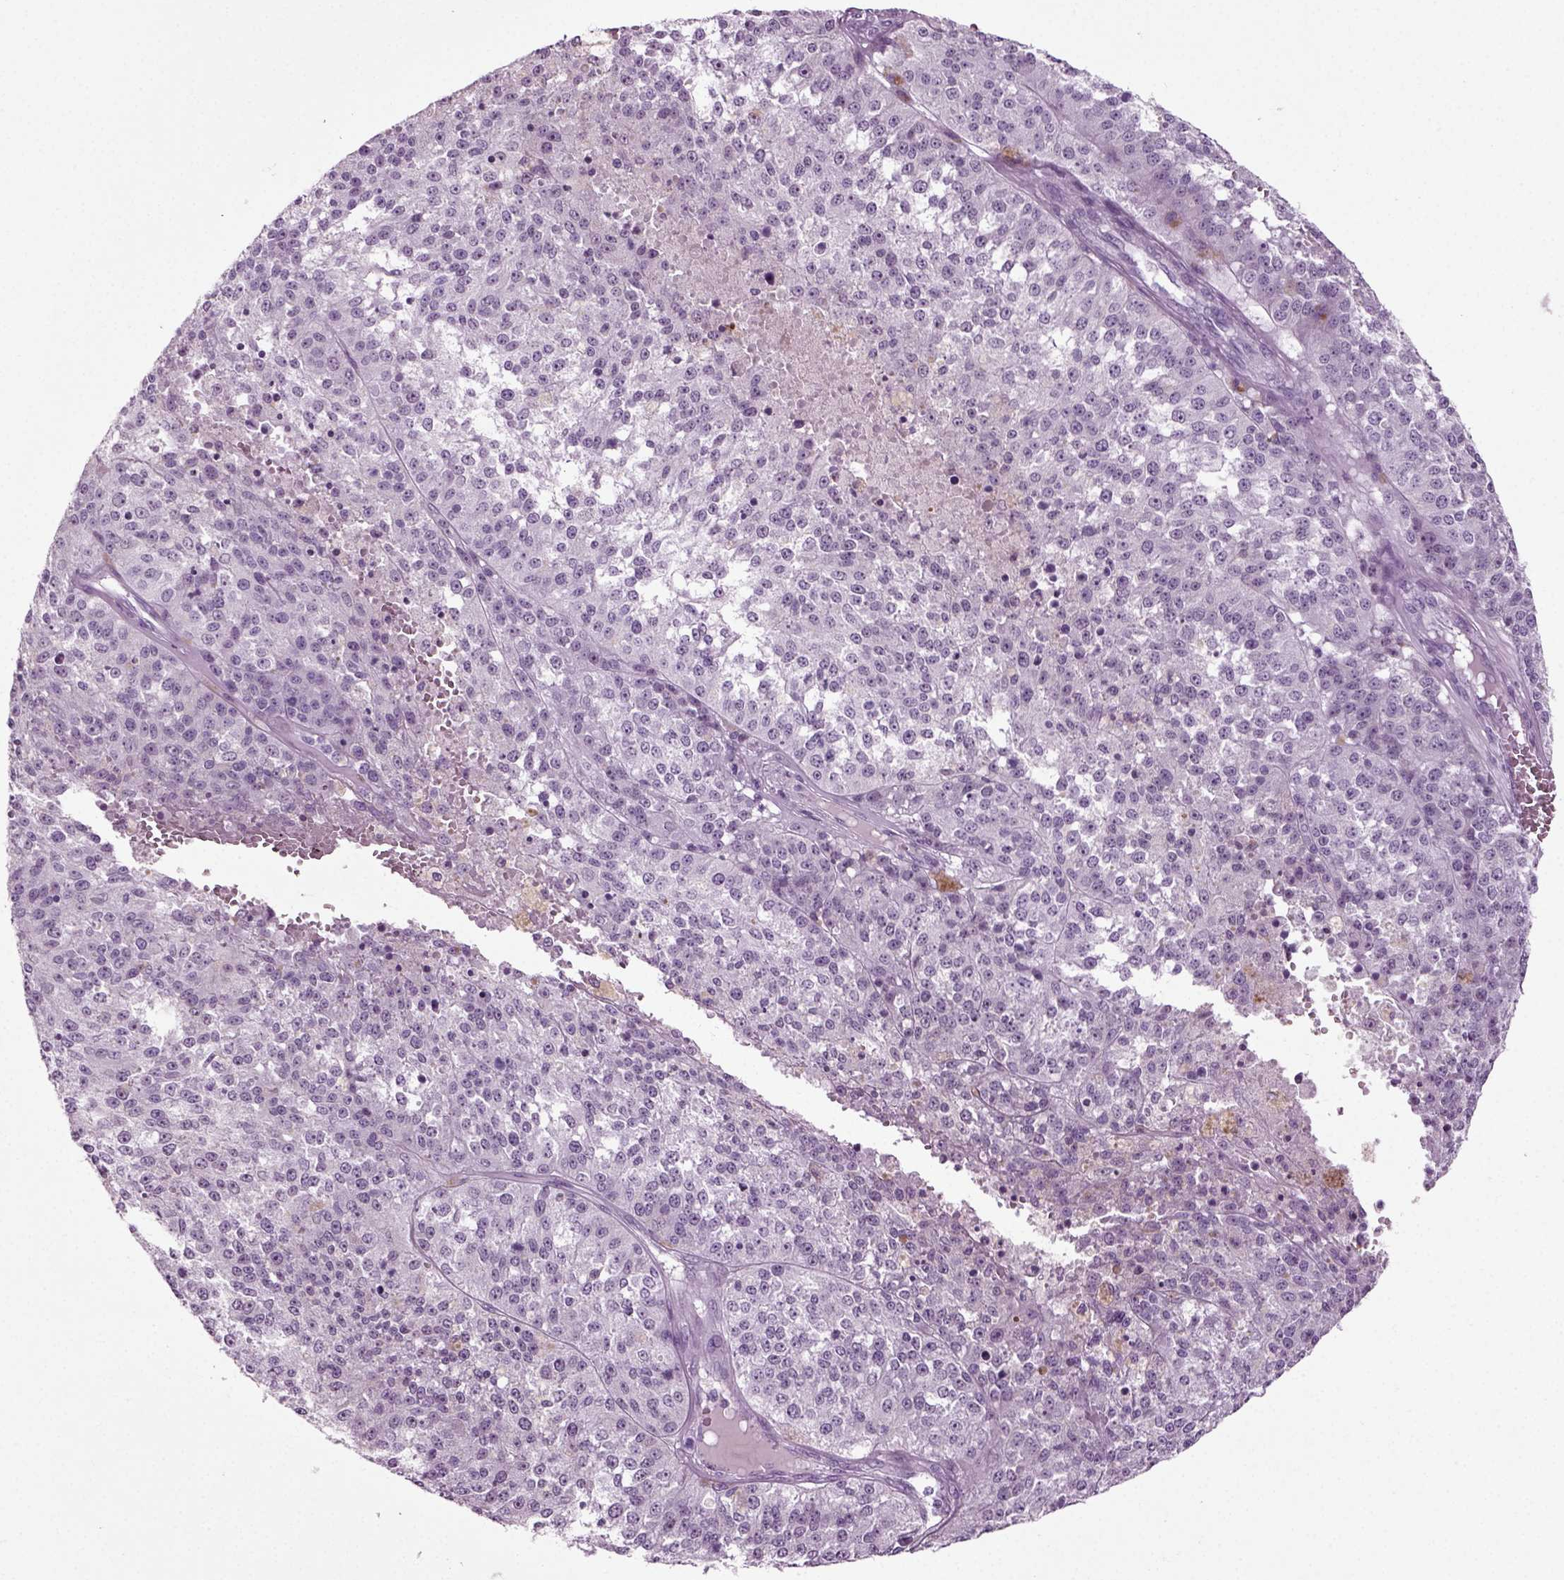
{"staining": {"intensity": "negative", "quantity": "none", "location": "none"}, "tissue": "melanoma", "cell_type": "Tumor cells", "image_type": "cancer", "snomed": [{"axis": "morphology", "description": "Malignant melanoma, Metastatic site"}, {"axis": "topography", "description": "Lymph node"}], "caption": "This image is of melanoma stained with immunohistochemistry (IHC) to label a protein in brown with the nuclei are counter-stained blue. There is no positivity in tumor cells.", "gene": "PRLH", "patient": {"sex": "female", "age": 64}}